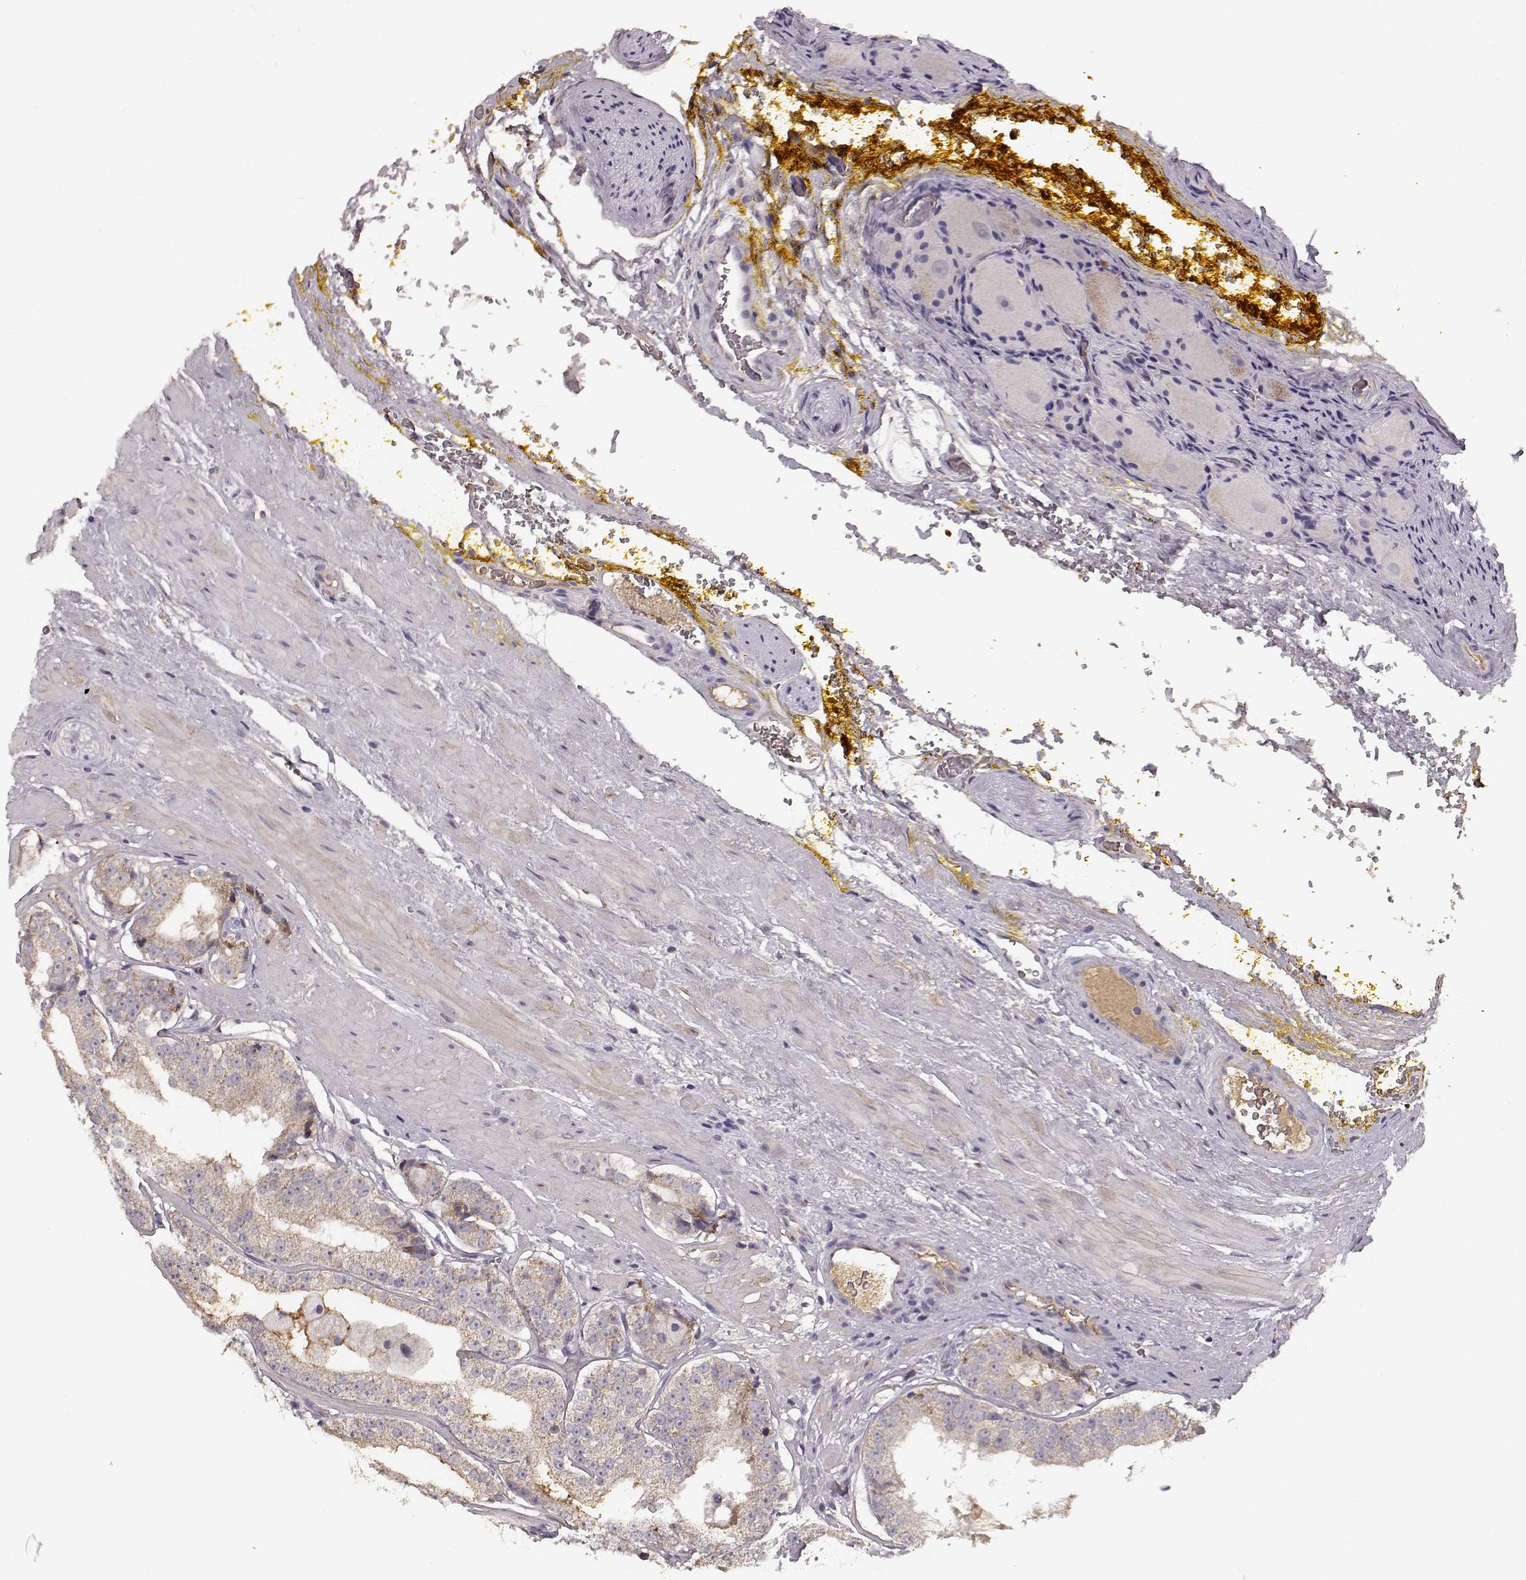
{"staining": {"intensity": "weak", "quantity": "25%-75%", "location": "cytoplasmic/membranous"}, "tissue": "prostate cancer", "cell_type": "Tumor cells", "image_type": "cancer", "snomed": [{"axis": "morphology", "description": "Adenocarcinoma, Low grade"}, {"axis": "topography", "description": "Prostate"}], "caption": "An image showing weak cytoplasmic/membranous staining in about 25%-75% of tumor cells in prostate cancer, as visualized by brown immunohistochemical staining.", "gene": "YJEFN3", "patient": {"sex": "male", "age": 60}}